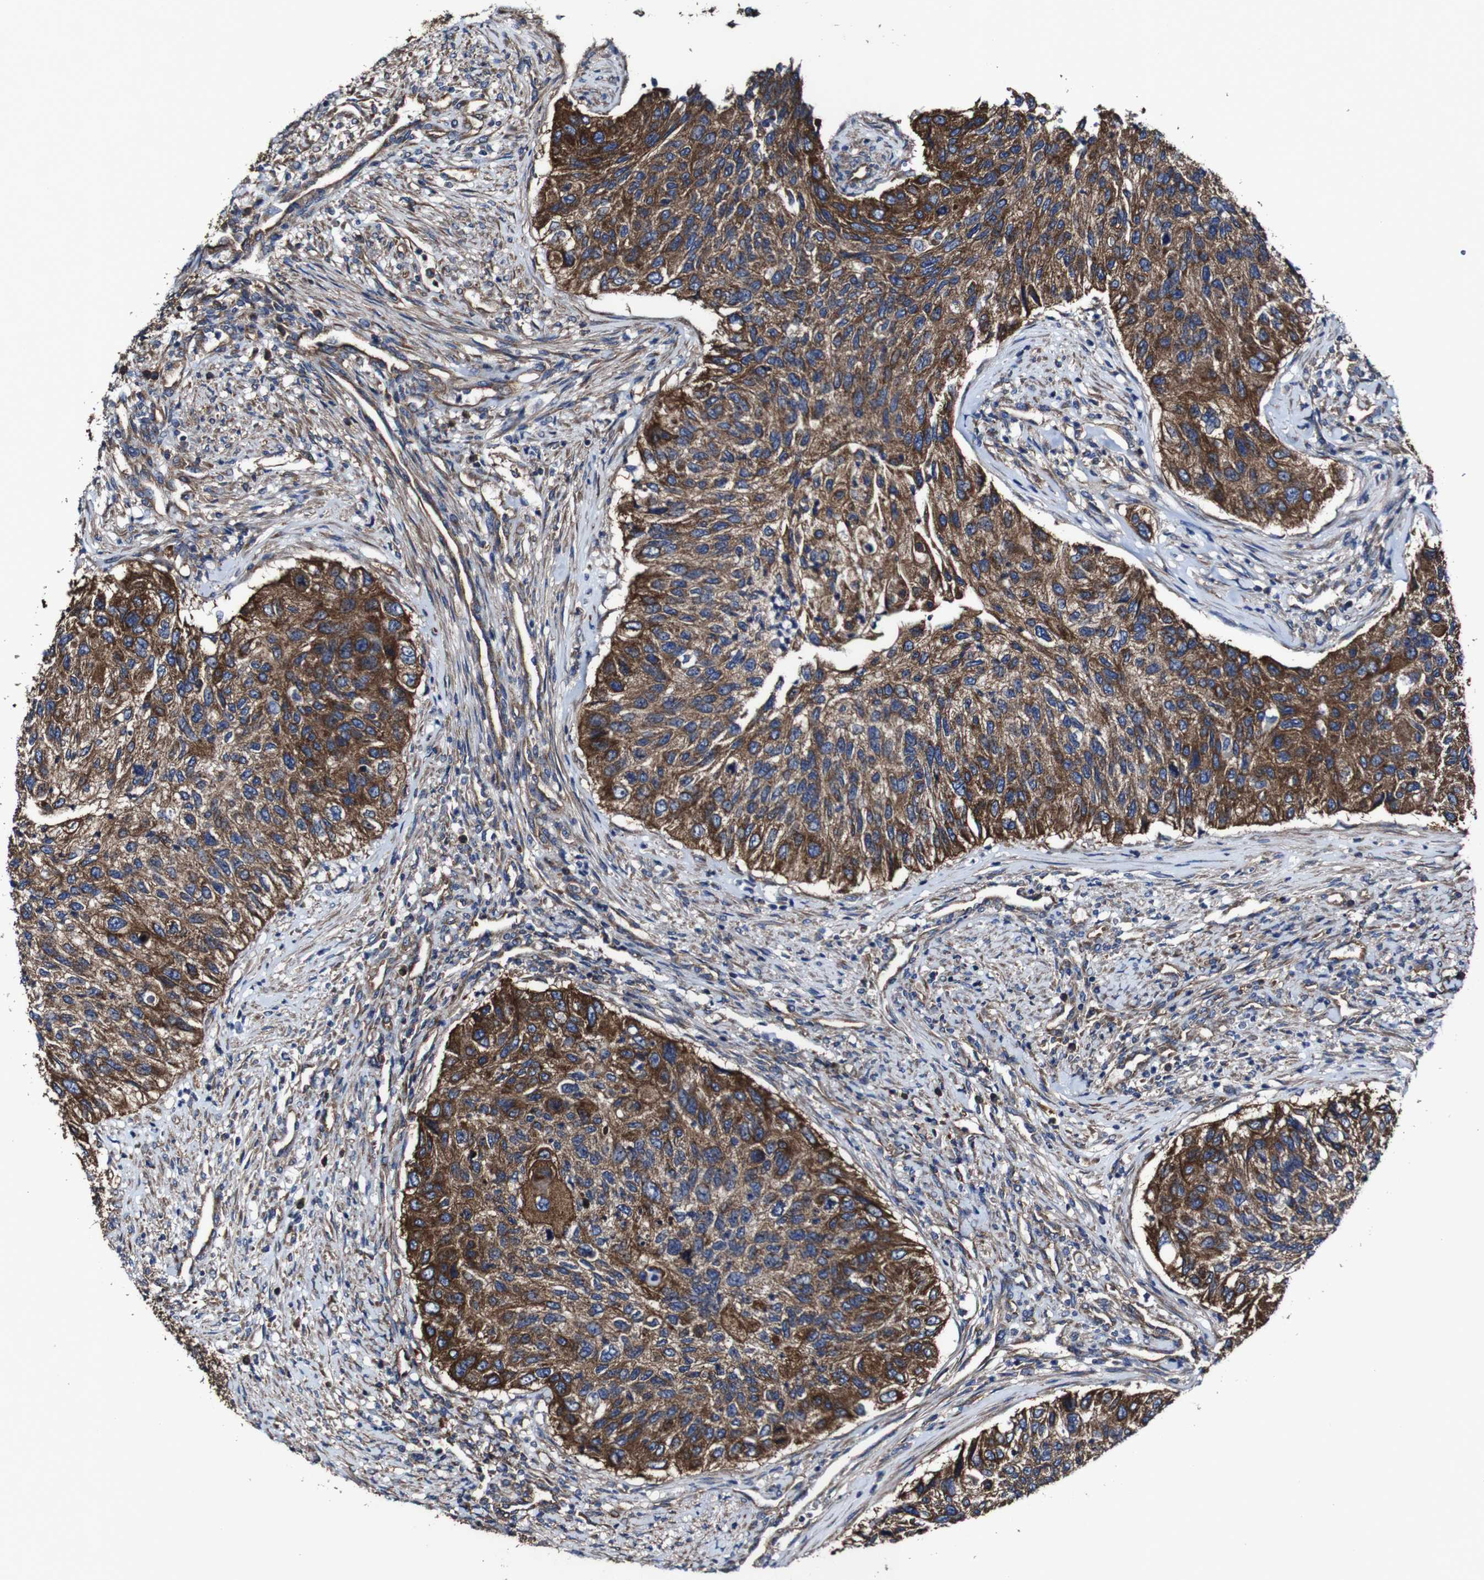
{"staining": {"intensity": "strong", "quantity": ">75%", "location": "cytoplasmic/membranous"}, "tissue": "urothelial cancer", "cell_type": "Tumor cells", "image_type": "cancer", "snomed": [{"axis": "morphology", "description": "Urothelial carcinoma, High grade"}, {"axis": "topography", "description": "Urinary bladder"}], "caption": "Immunohistochemistry micrograph of human high-grade urothelial carcinoma stained for a protein (brown), which reveals high levels of strong cytoplasmic/membranous staining in approximately >75% of tumor cells.", "gene": "CSF1R", "patient": {"sex": "female", "age": 60}}